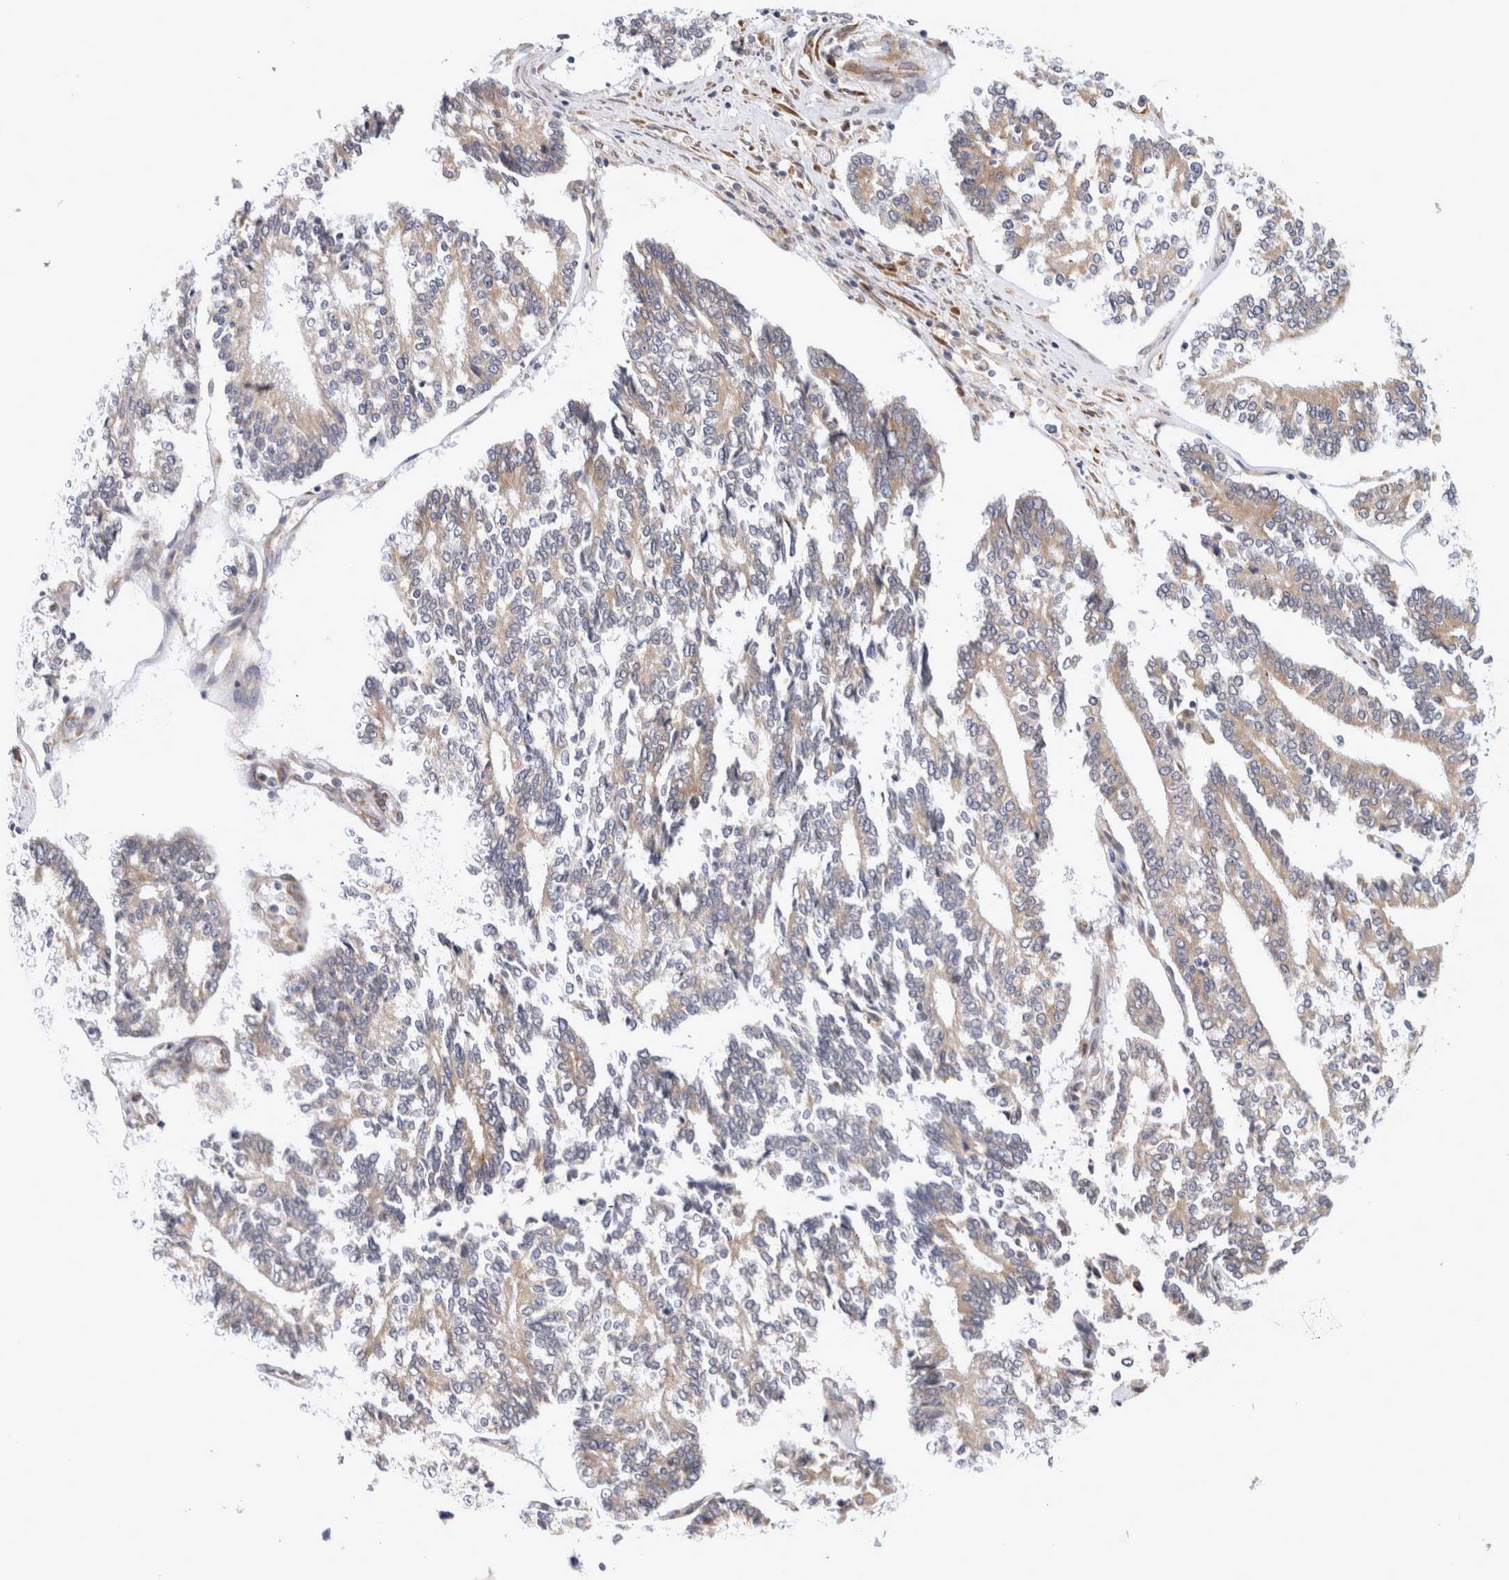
{"staining": {"intensity": "weak", "quantity": "<25%", "location": "cytoplasmic/membranous"}, "tissue": "prostate cancer", "cell_type": "Tumor cells", "image_type": "cancer", "snomed": [{"axis": "morphology", "description": "Normal tissue, NOS"}, {"axis": "morphology", "description": "Adenocarcinoma, High grade"}, {"axis": "topography", "description": "Prostate"}, {"axis": "topography", "description": "Seminal veicle"}], "caption": "Immunohistochemical staining of prostate cancer exhibits no significant staining in tumor cells. (DAB immunohistochemistry, high magnification).", "gene": "RPN2", "patient": {"sex": "male", "age": 55}}